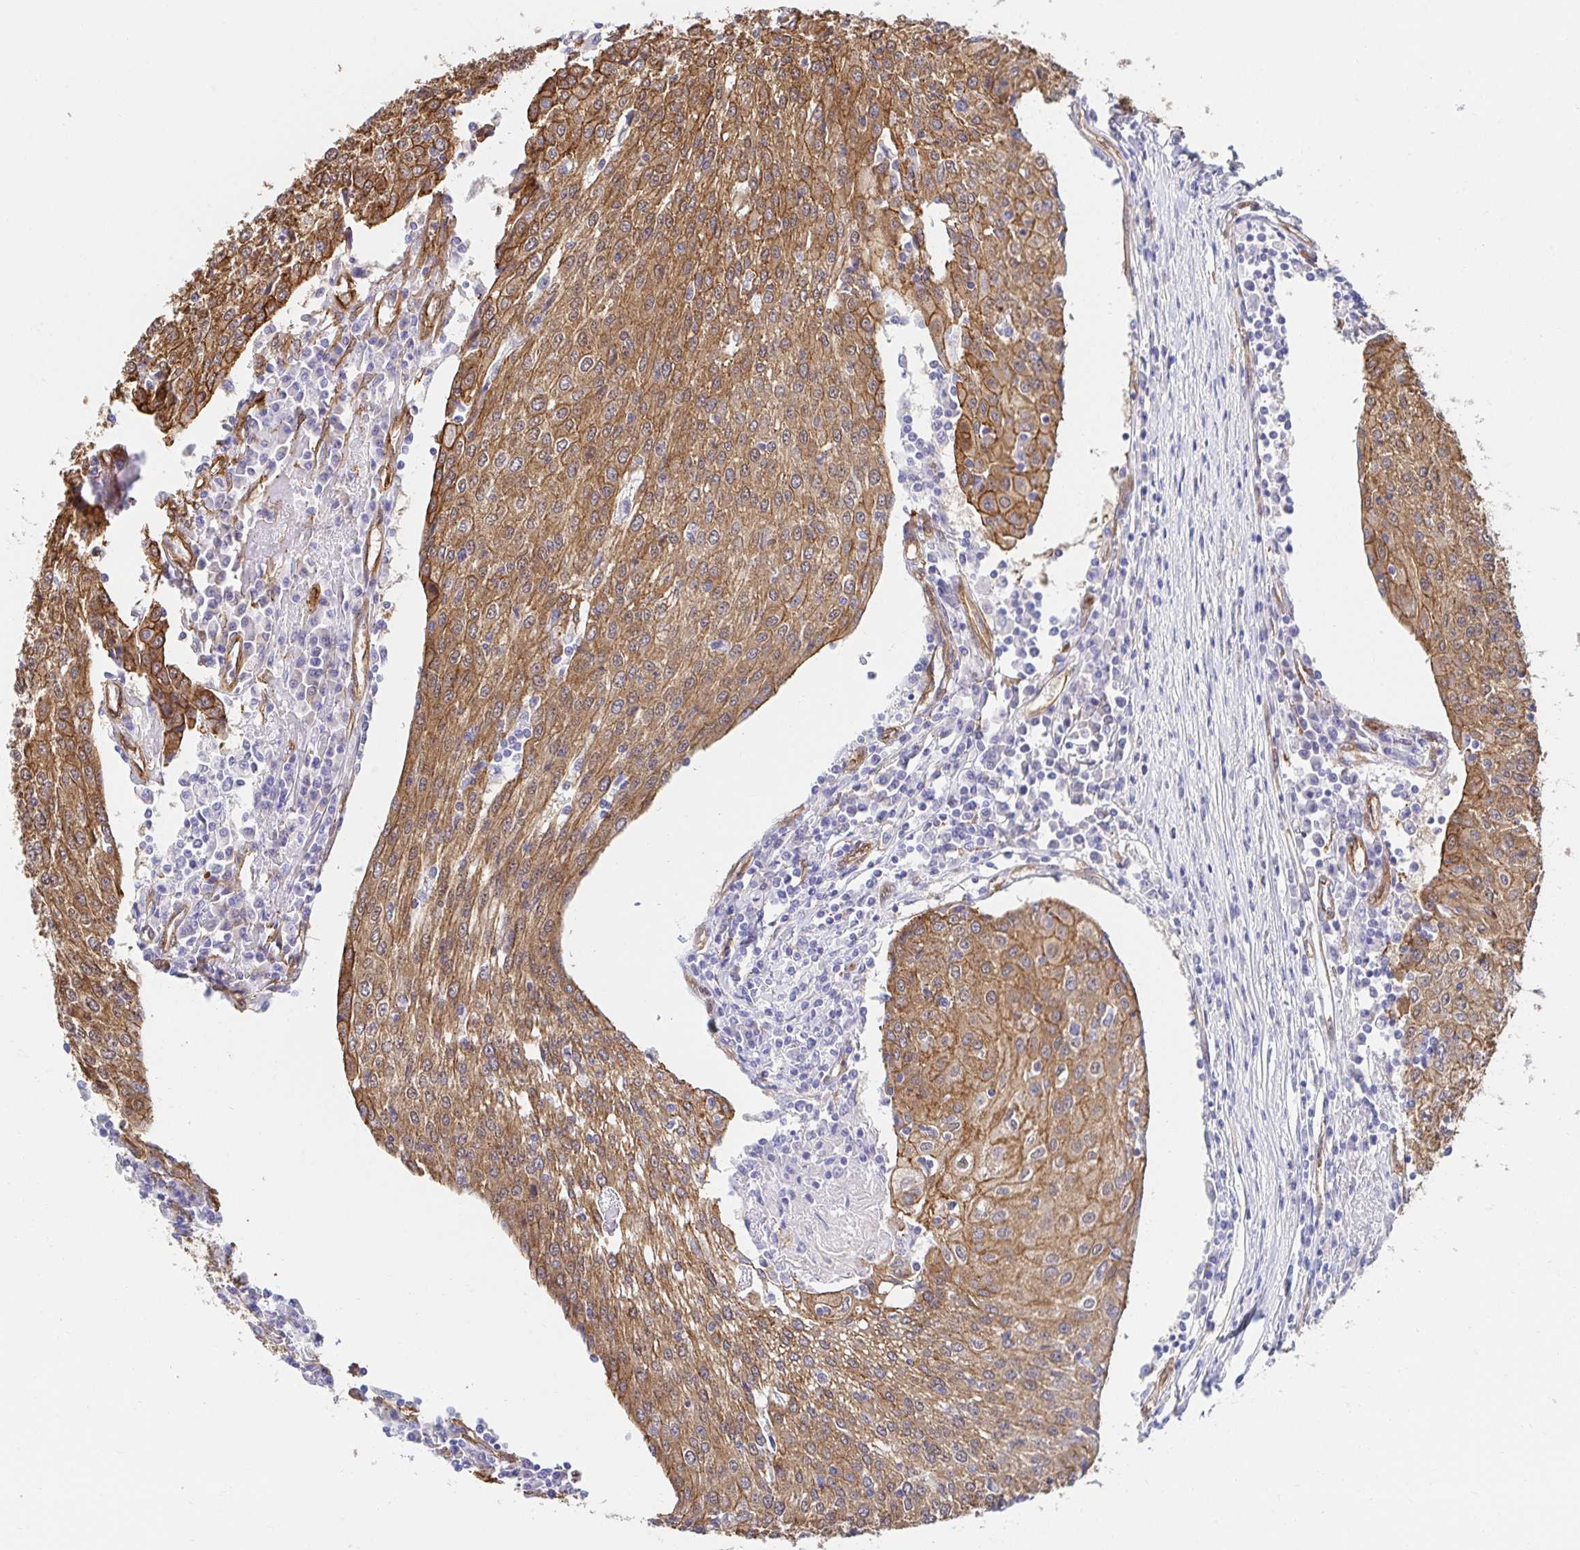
{"staining": {"intensity": "moderate", "quantity": ">75%", "location": "cytoplasmic/membranous"}, "tissue": "urothelial cancer", "cell_type": "Tumor cells", "image_type": "cancer", "snomed": [{"axis": "morphology", "description": "Urothelial carcinoma, High grade"}, {"axis": "topography", "description": "Urinary bladder"}], "caption": "Immunohistochemical staining of urothelial carcinoma (high-grade) exhibits moderate cytoplasmic/membranous protein positivity in approximately >75% of tumor cells.", "gene": "CTTN", "patient": {"sex": "female", "age": 85}}